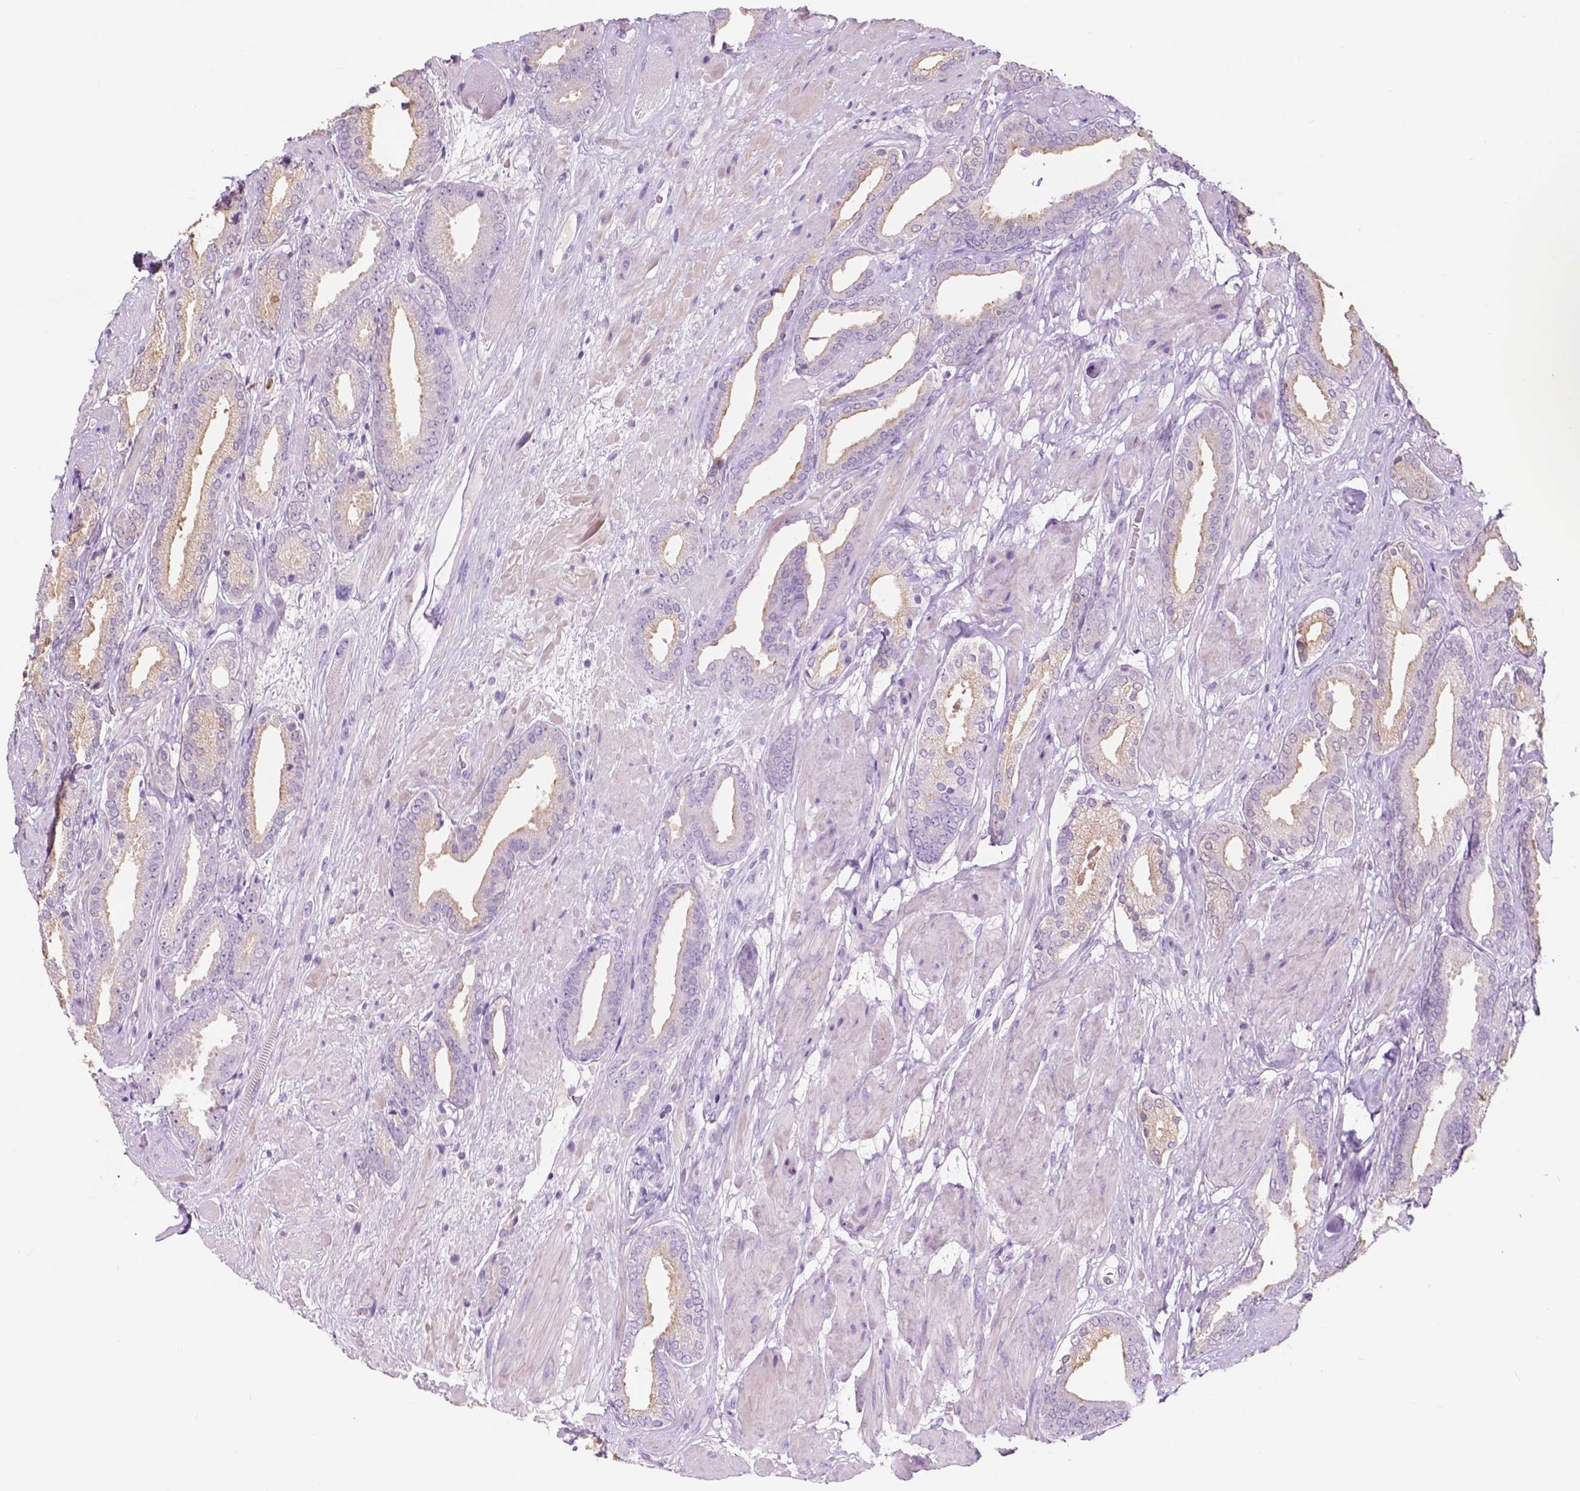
{"staining": {"intensity": "weak", "quantity": "<25%", "location": "cytoplasmic/membranous"}, "tissue": "prostate cancer", "cell_type": "Tumor cells", "image_type": "cancer", "snomed": [{"axis": "morphology", "description": "Adenocarcinoma, High grade"}, {"axis": "topography", "description": "Prostate"}], "caption": "Immunohistochemistry (IHC) micrograph of neoplastic tissue: human prostate adenocarcinoma (high-grade) stained with DAB (3,3'-diaminobenzidine) shows no significant protein staining in tumor cells.", "gene": "CUZD1", "patient": {"sex": "male", "age": 56}}